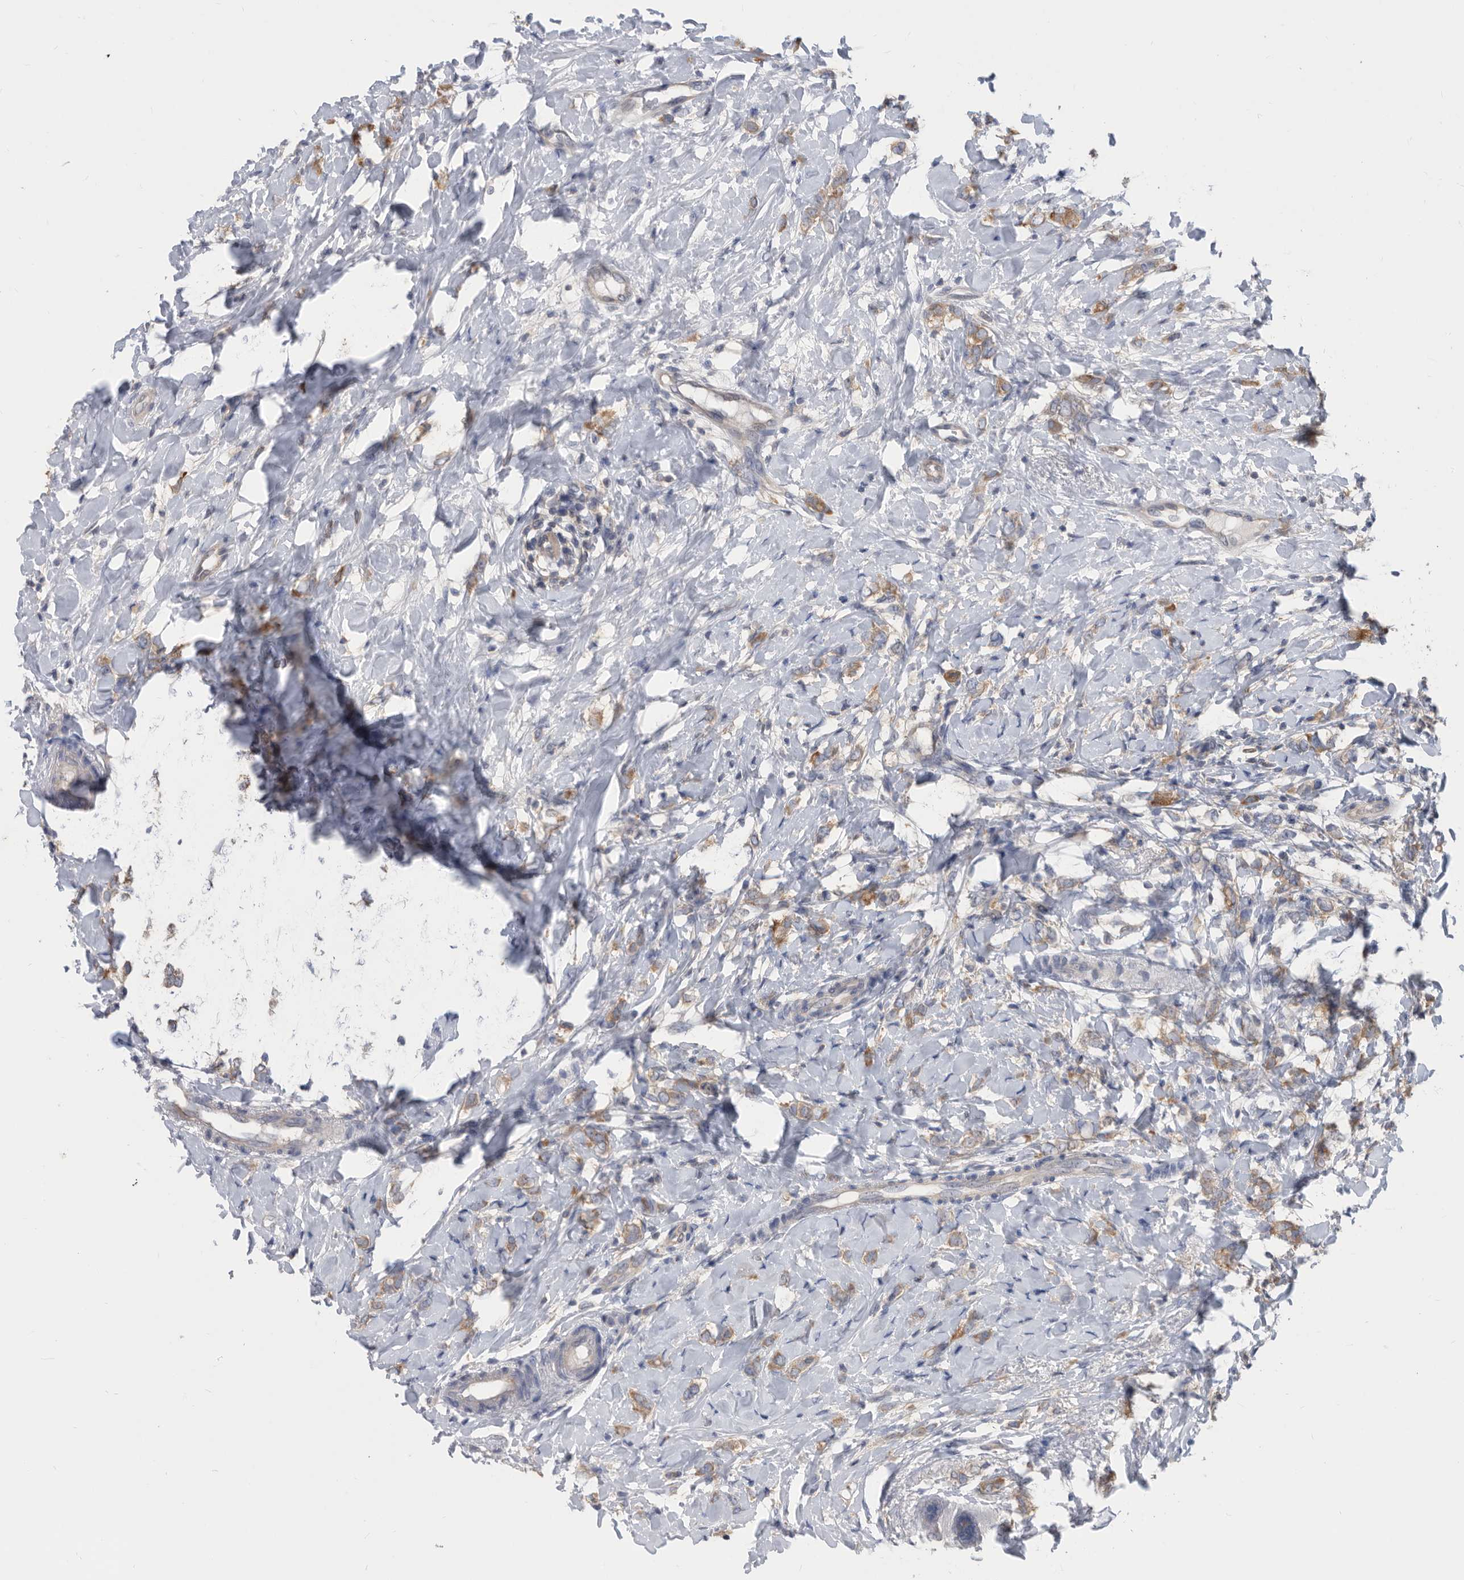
{"staining": {"intensity": "weak", "quantity": "25%-75%", "location": "cytoplasmic/membranous"}, "tissue": "breast cancer", "cell_type": "Tumor cells", "image_type": "cancer", "snomed": [{"axis": "morphology", "description": "Normal tissue, NOS"}, {"axis": "morphology", "description": "Lobular carcinoma"}, {"axis": "topography", "description": "Breast"}], "caption": "A histopathology image showing weak cytoplasmic/membranous expression in approximately 25%-75% of tumor cells in breast cancer, as visualized by brown immunohistochemical staining.", "gene": "CCT4", "patient": {"sex": "female", "age": 47}}